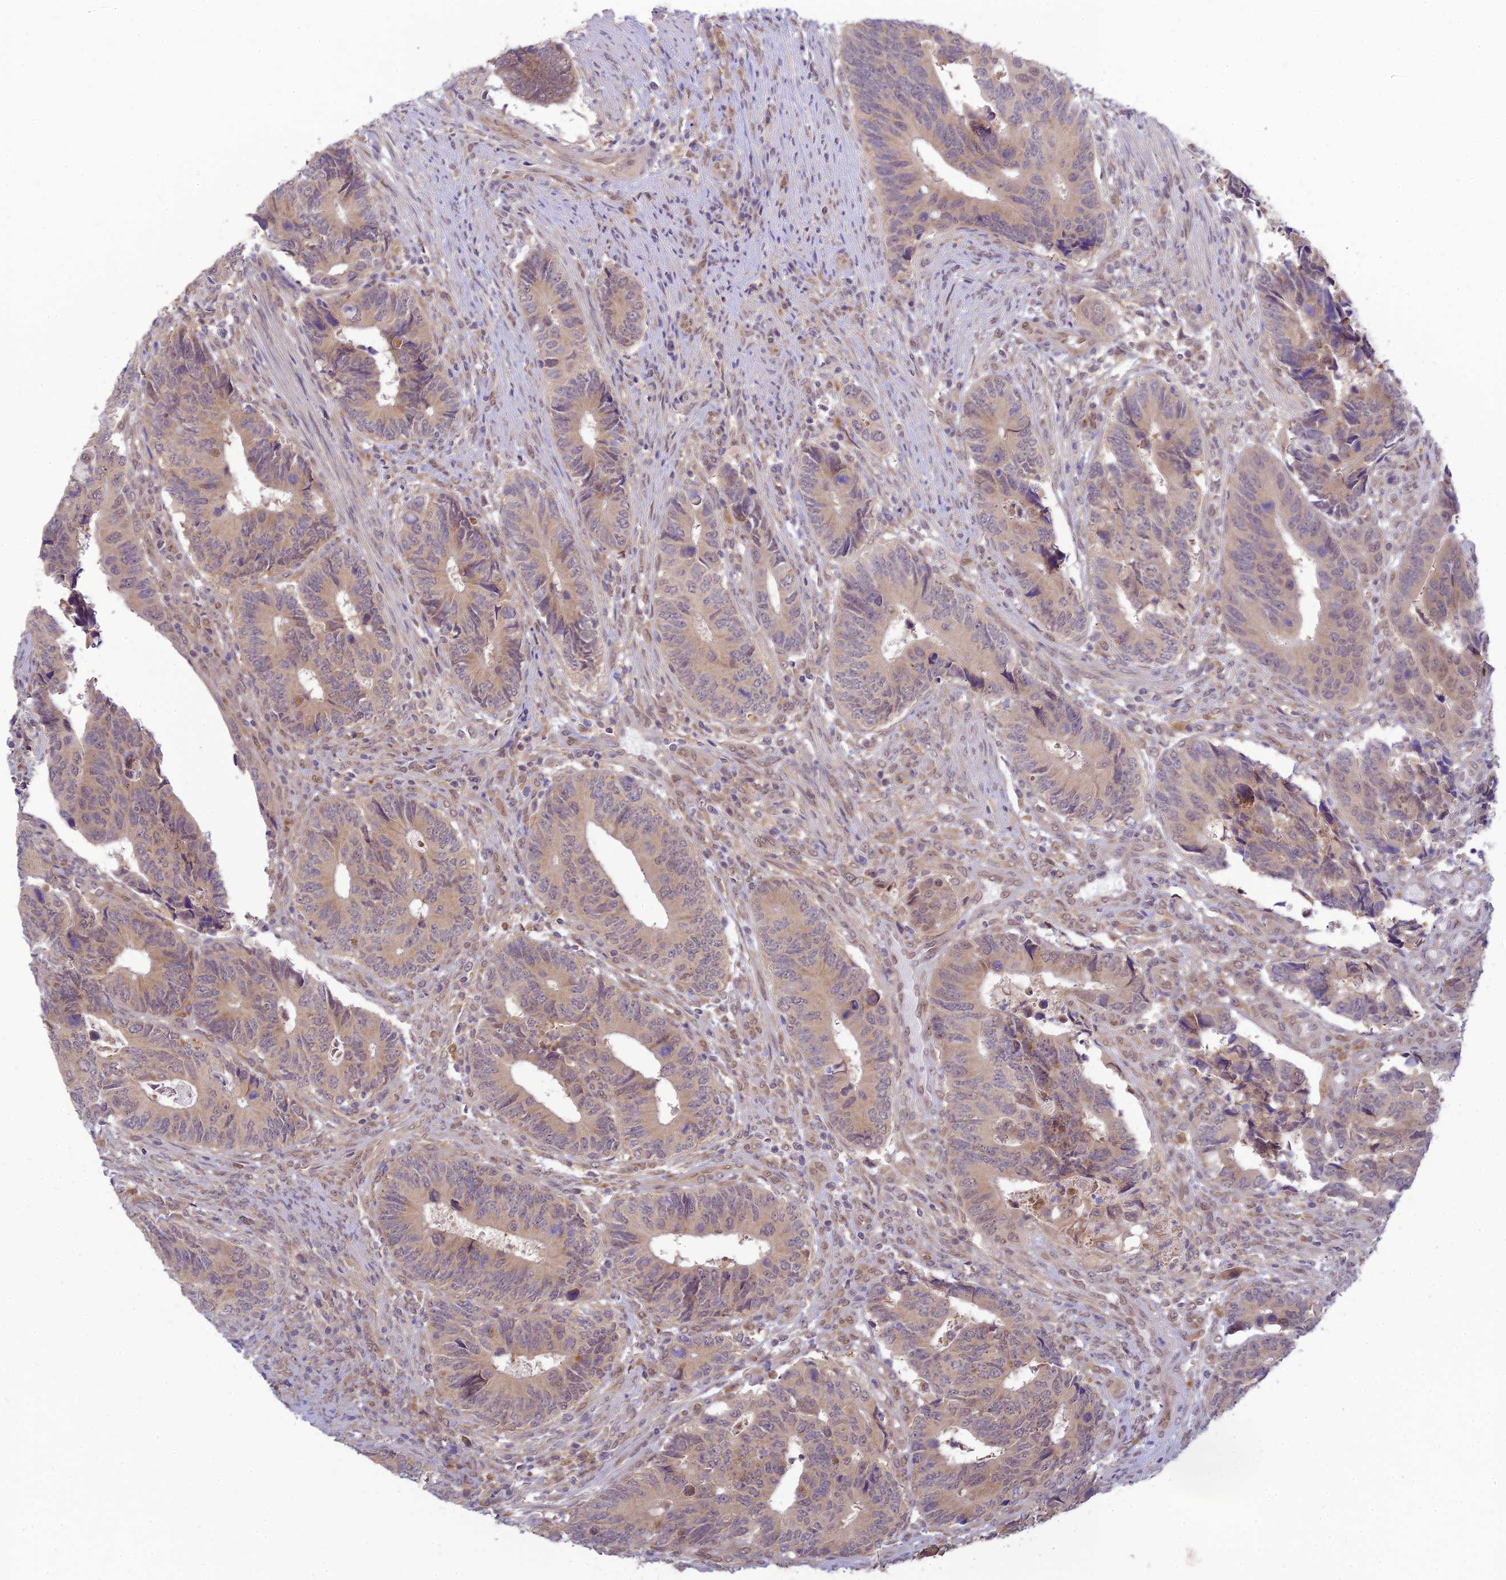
{"staining": {"intensity": "weak", "quantity": "25%-75%", "location": "cytoplasmic/membranous"}, "tissue": "colorectal cancer", "cell_type": "Tumor cells", "image_type": "cancer", "snomed": [{"axis": "morphology", "description": "Adenocarcinoma, NOS"}, {"axis": "topography", "description": "Colon"}], "caption": "Immunohistochemistry photomicrograph of human colorectal cancer (adenocarcinoma) stained for a protein (brown), which shows low levels of weak cytoplasmic/membranous positivity in approximately 25%-75% of tumor cells.", "gene": "SKIC8", "patient": {"sex": "male", "age": 87}}